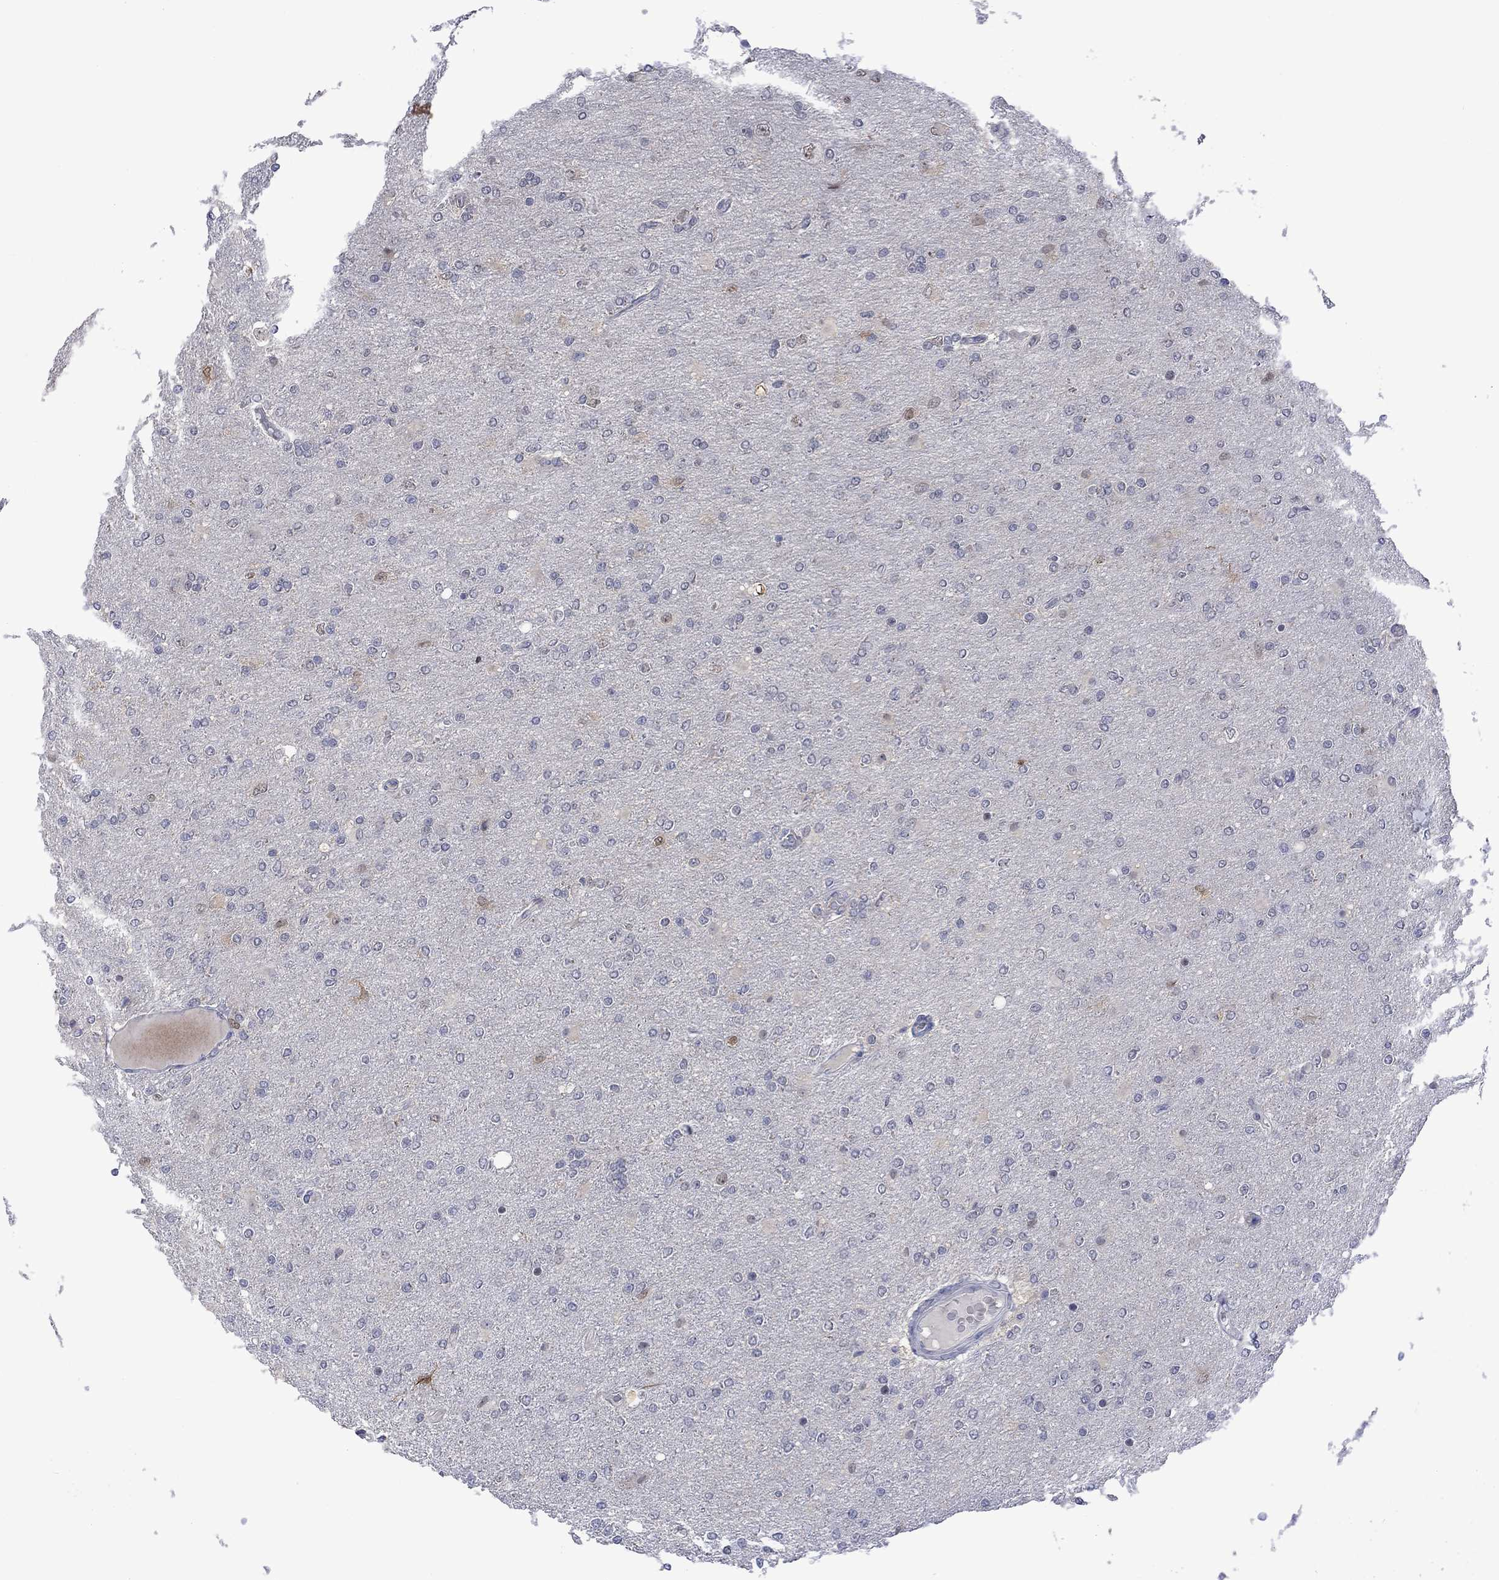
{"staining": {"intensity": "negative", "quantity": "none", "location": "none"}, "tissue": "glioma", "cell_type": "Tumor cells", "image_type": "cancer", "snomed": [{"axis": "morphology", "description": "Glioma, malignant, High grade"}, {"axis": "topography", "description": "Cerebral cortex"}], "caption": "Micrograph shows no significant protein positivity in tumor cells of glioma.", "gene": "AGL", "patient": {"sex": "male", "age": 70}}